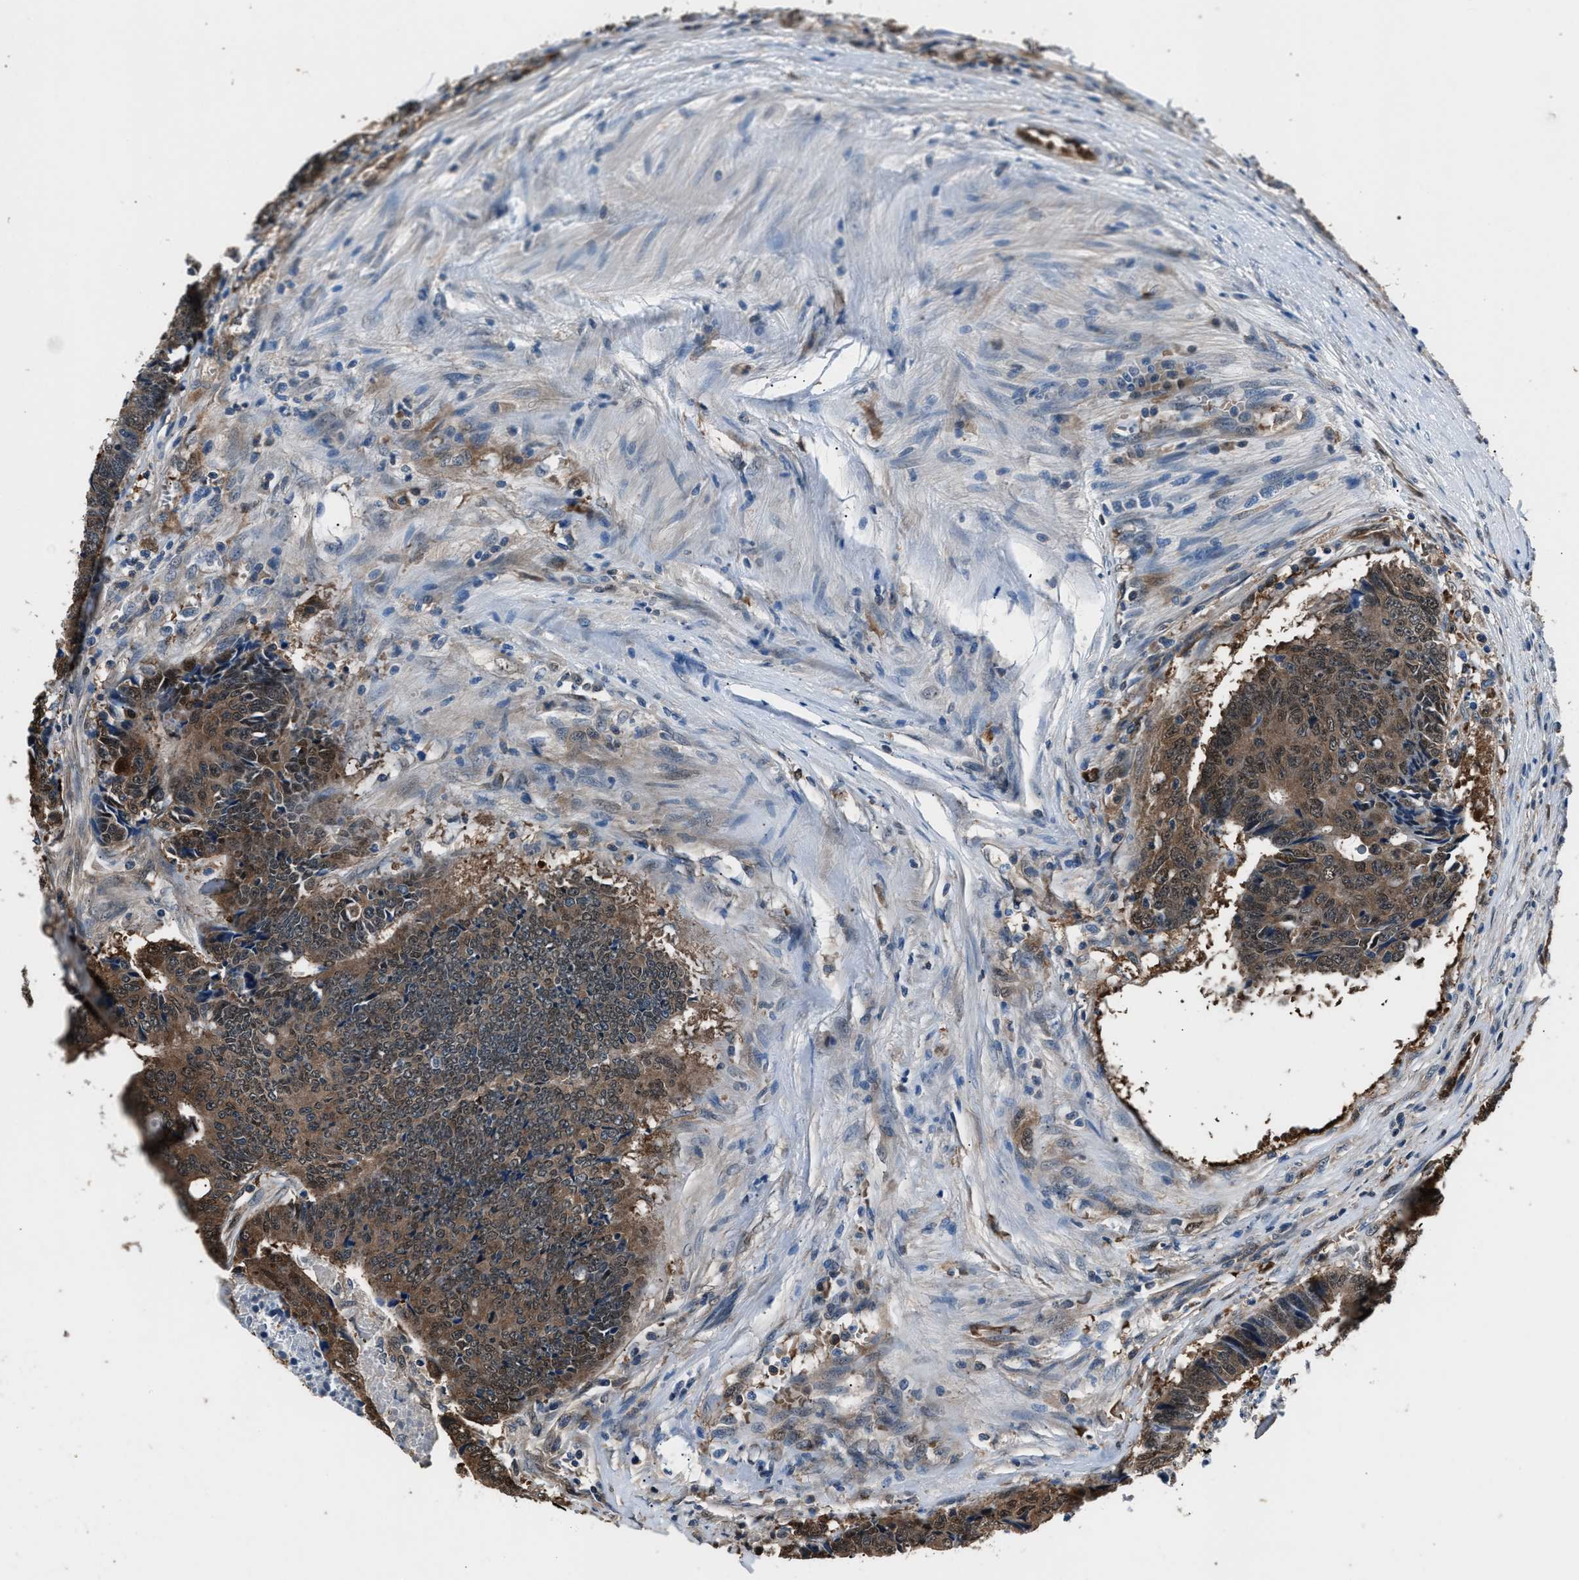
{"staining": {"intensity": "moderate", "quantity": ">75%", "location": "cytoplasmic/membranous,nuclear"}, "tissue": "colorectal cancer", "cell_type": "Tumor cells", "image_type": "cancer", "snomed": [{"axis": "morphology", "description": "Adenocarcinoma, NOS"}, {"axis": "topography", "description": "Rectum"}], "caption": "Adenocarcinoma (colorectal) stained with DAB immunohistochemistry (IHC) exhibits medium levels of moderate cytoplasmic/membranous and nuclear positivity in approximately >75% of tumor cells. Using DAB (3,3'-diaminobenzidine) (brown) and hematoxylin (blue) stains, captured at high magnification using brightfield microscopy.", "gene": "PPA1", "patient": {"sex": "male", "age": 84}}